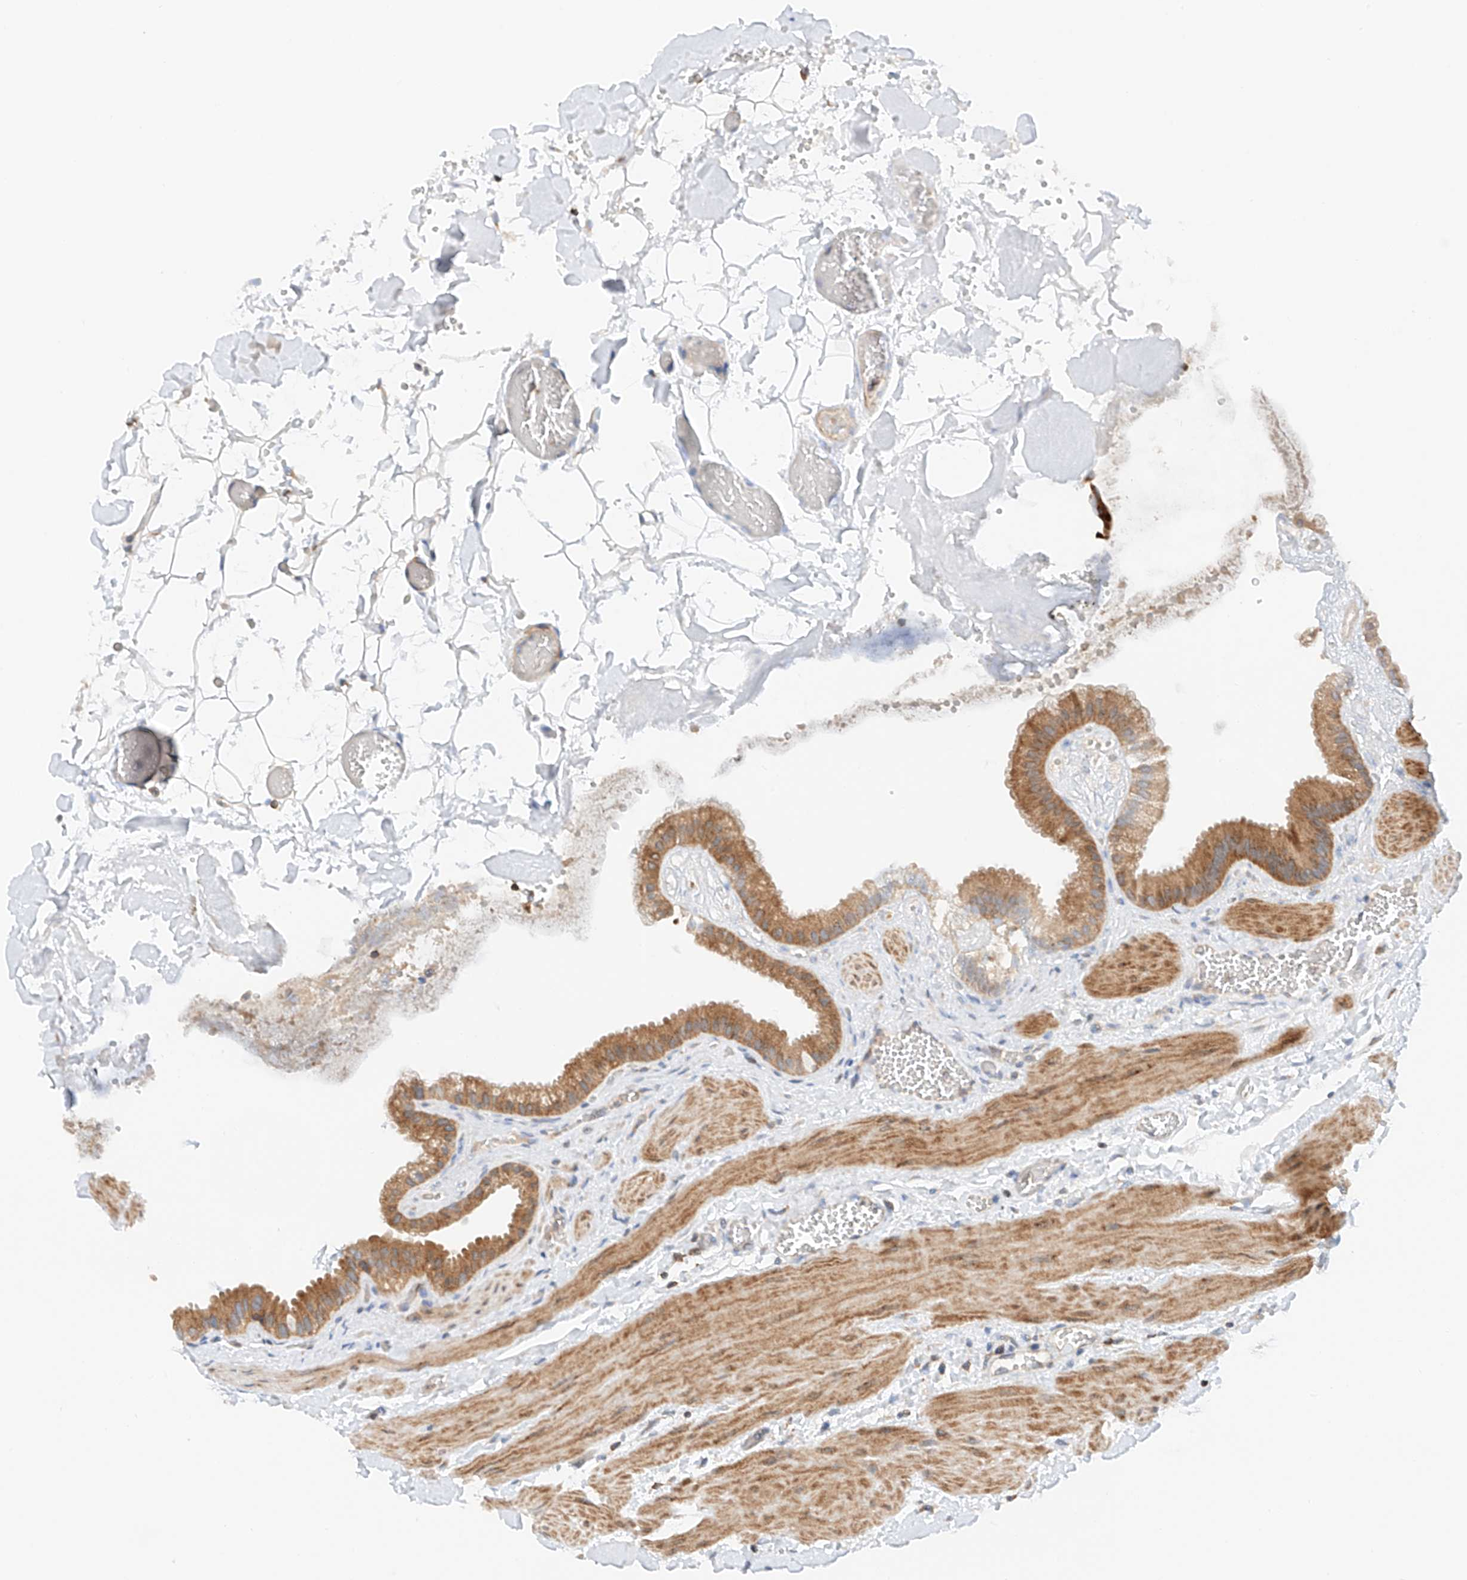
{"staining": {"intensity": "moderate", "quantity": ">75%", "location": "cytoplasmic/membranous"}, "tissue": "gallbladder", "cell_type": "Glandular cells", "image_type": "normal", "snomed": [{"axis": "morphology", "description": "Normal tissue, NOS"}, {"axis": "topography", "description": "Gallbladder"}], "caption": "Gallbladder stained with DAB immunohistochemistry reveals medium levels of moderate cytoplasmic/membranous expression in about >75% of glandular cells.", "gene": "MFN2", "patient": {"sex": "male", "age": 55}}